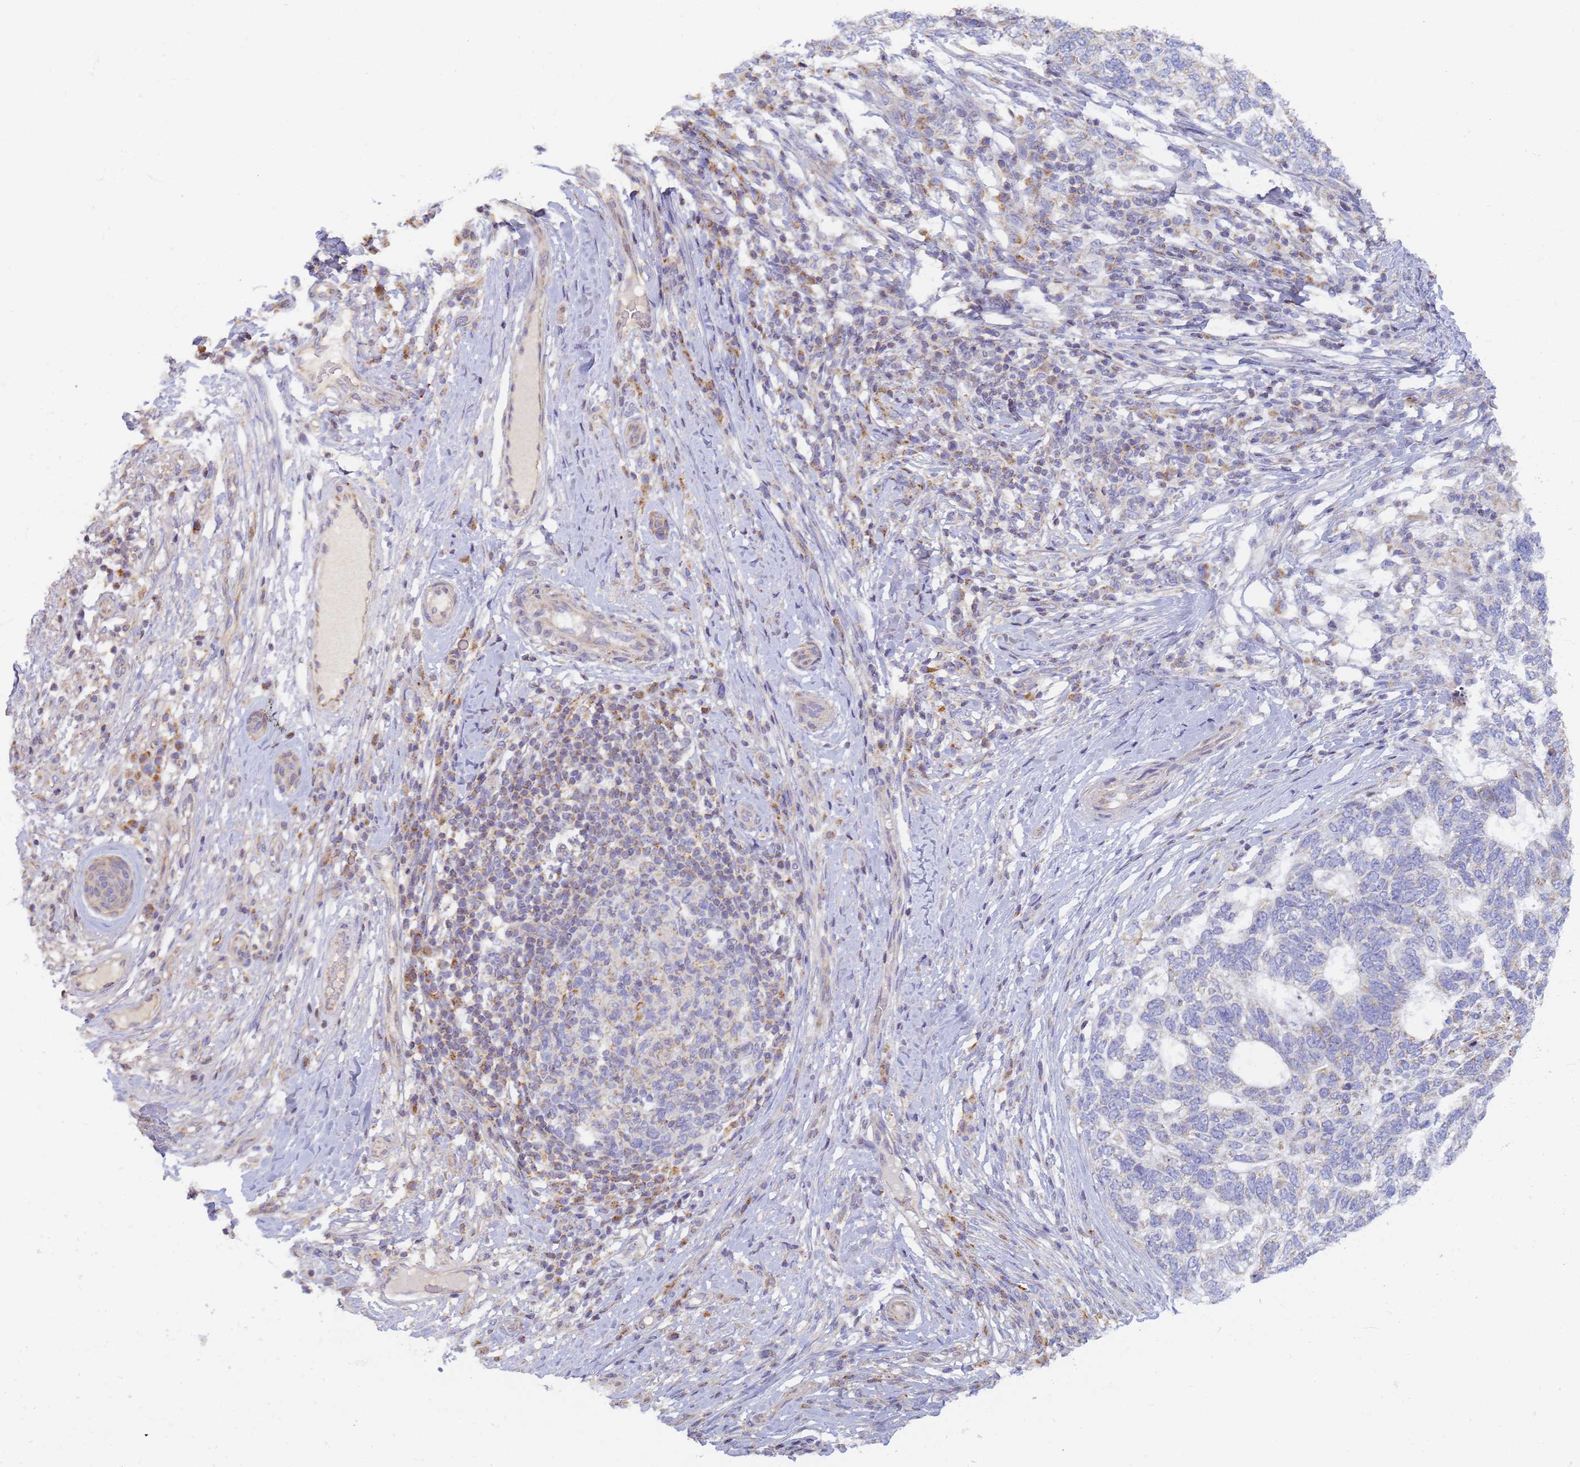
{"staining": {"intensity": "negative", "quantity": "none", "location": "none"}, "tissue": "skin cancer", "cell_type": "Tumor cells", "image_type": "cancer", "snomed": [{"axis": "morphology", "description": "Basal cell carcinoma"}, {"axis": "topography", "description": "Skin"}], "caption": "The IHC image has no significant positivity in tumor cells of skin cancer tissue.", "gene": "UTP23", "patient": {"sex": "female", "age": 65}}